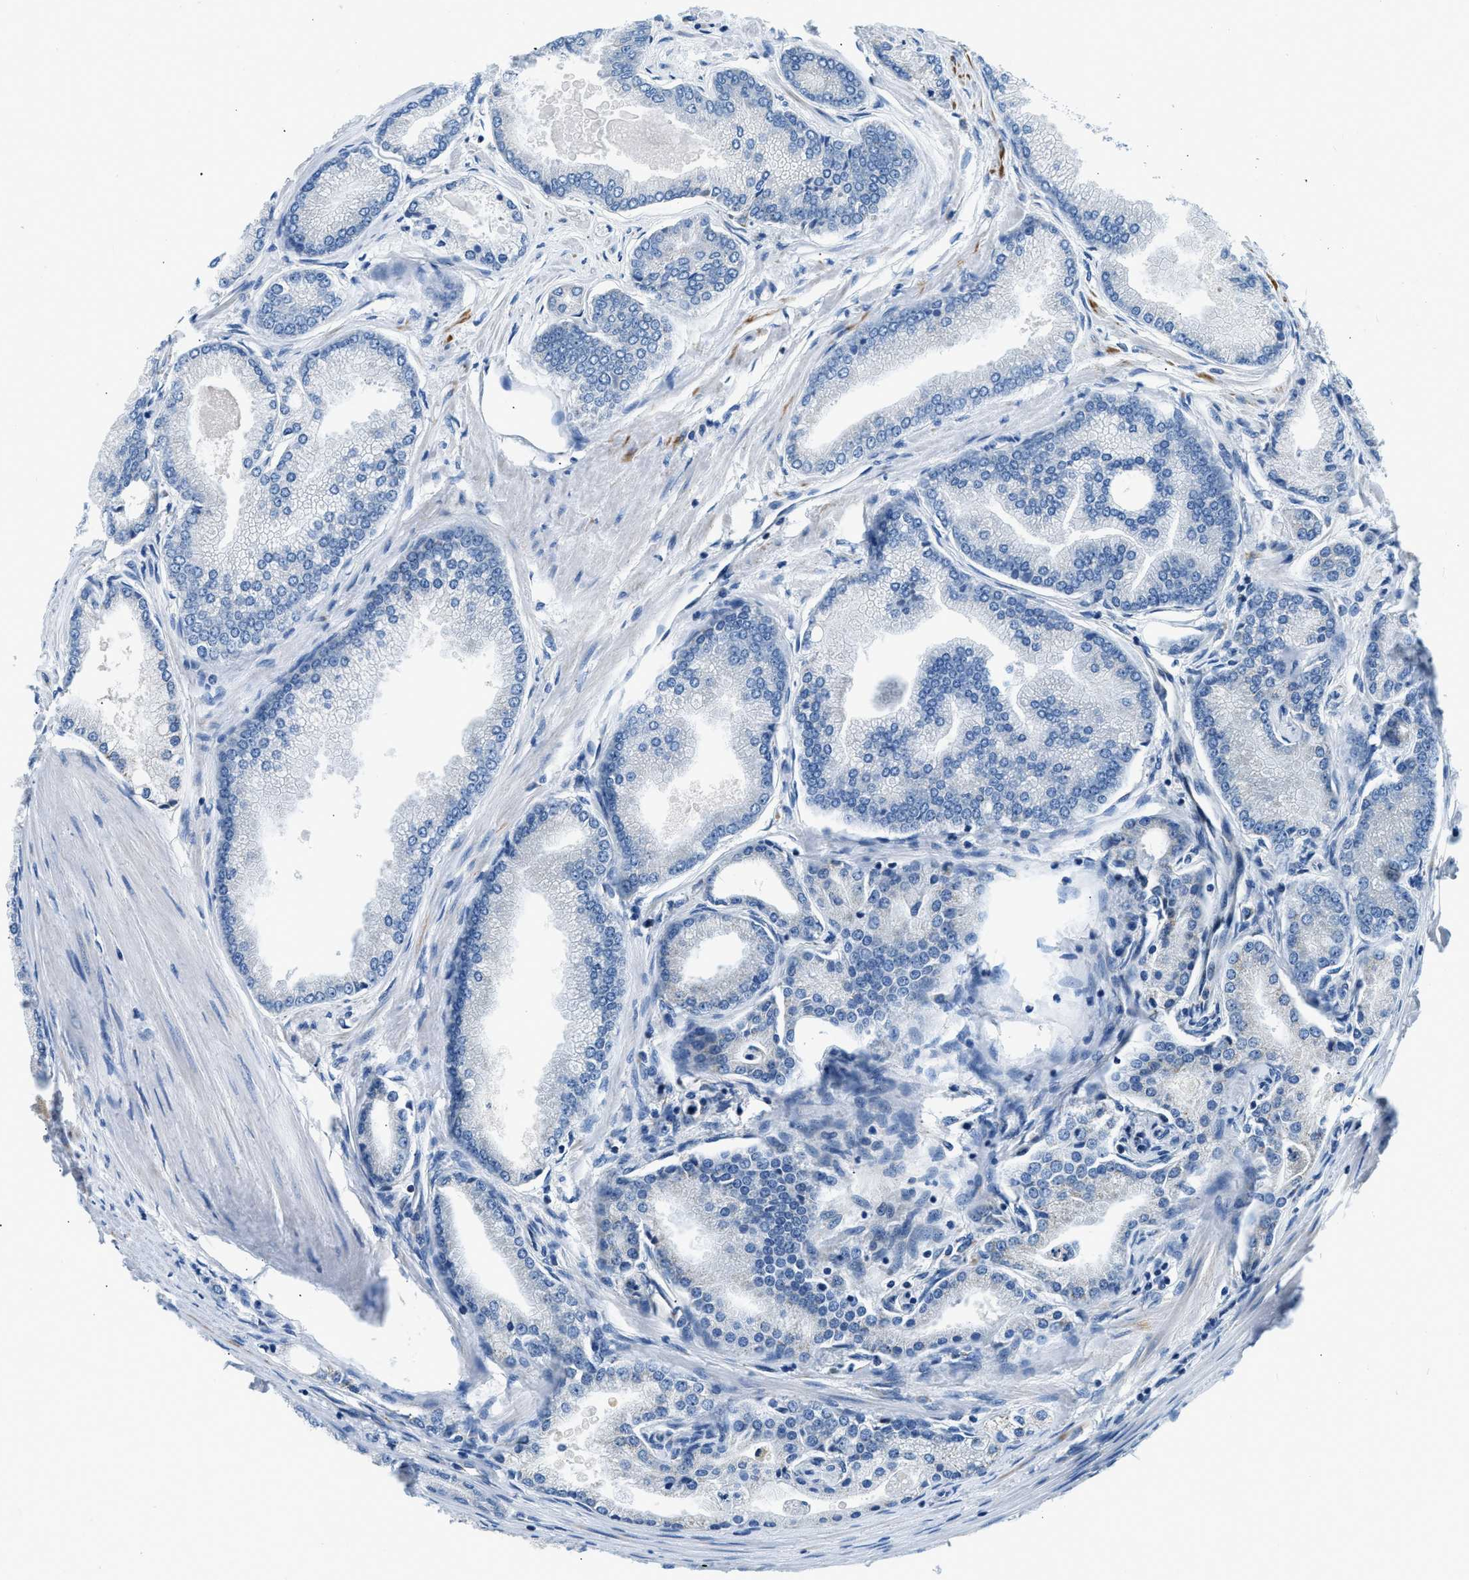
{"staining": {"intensity": "negative", "quantity": "none", "location": "none"}, "tissue": "prostate cancer", "cell_type": "Tumor cells", "image_type": "cancer", "snomed": [{"axis": "morphology", "description": "Adenocarcinoma, High grade"}, {"axis": "topography", "description": "Prostate"}], "caption": "Immunohistochemistry of prostate cancer (high-grade adenocarcinoma) reveals no expression in tumor cells.", "gene": "ACADVL", "patient": {"sex": "male", "age": 61}}